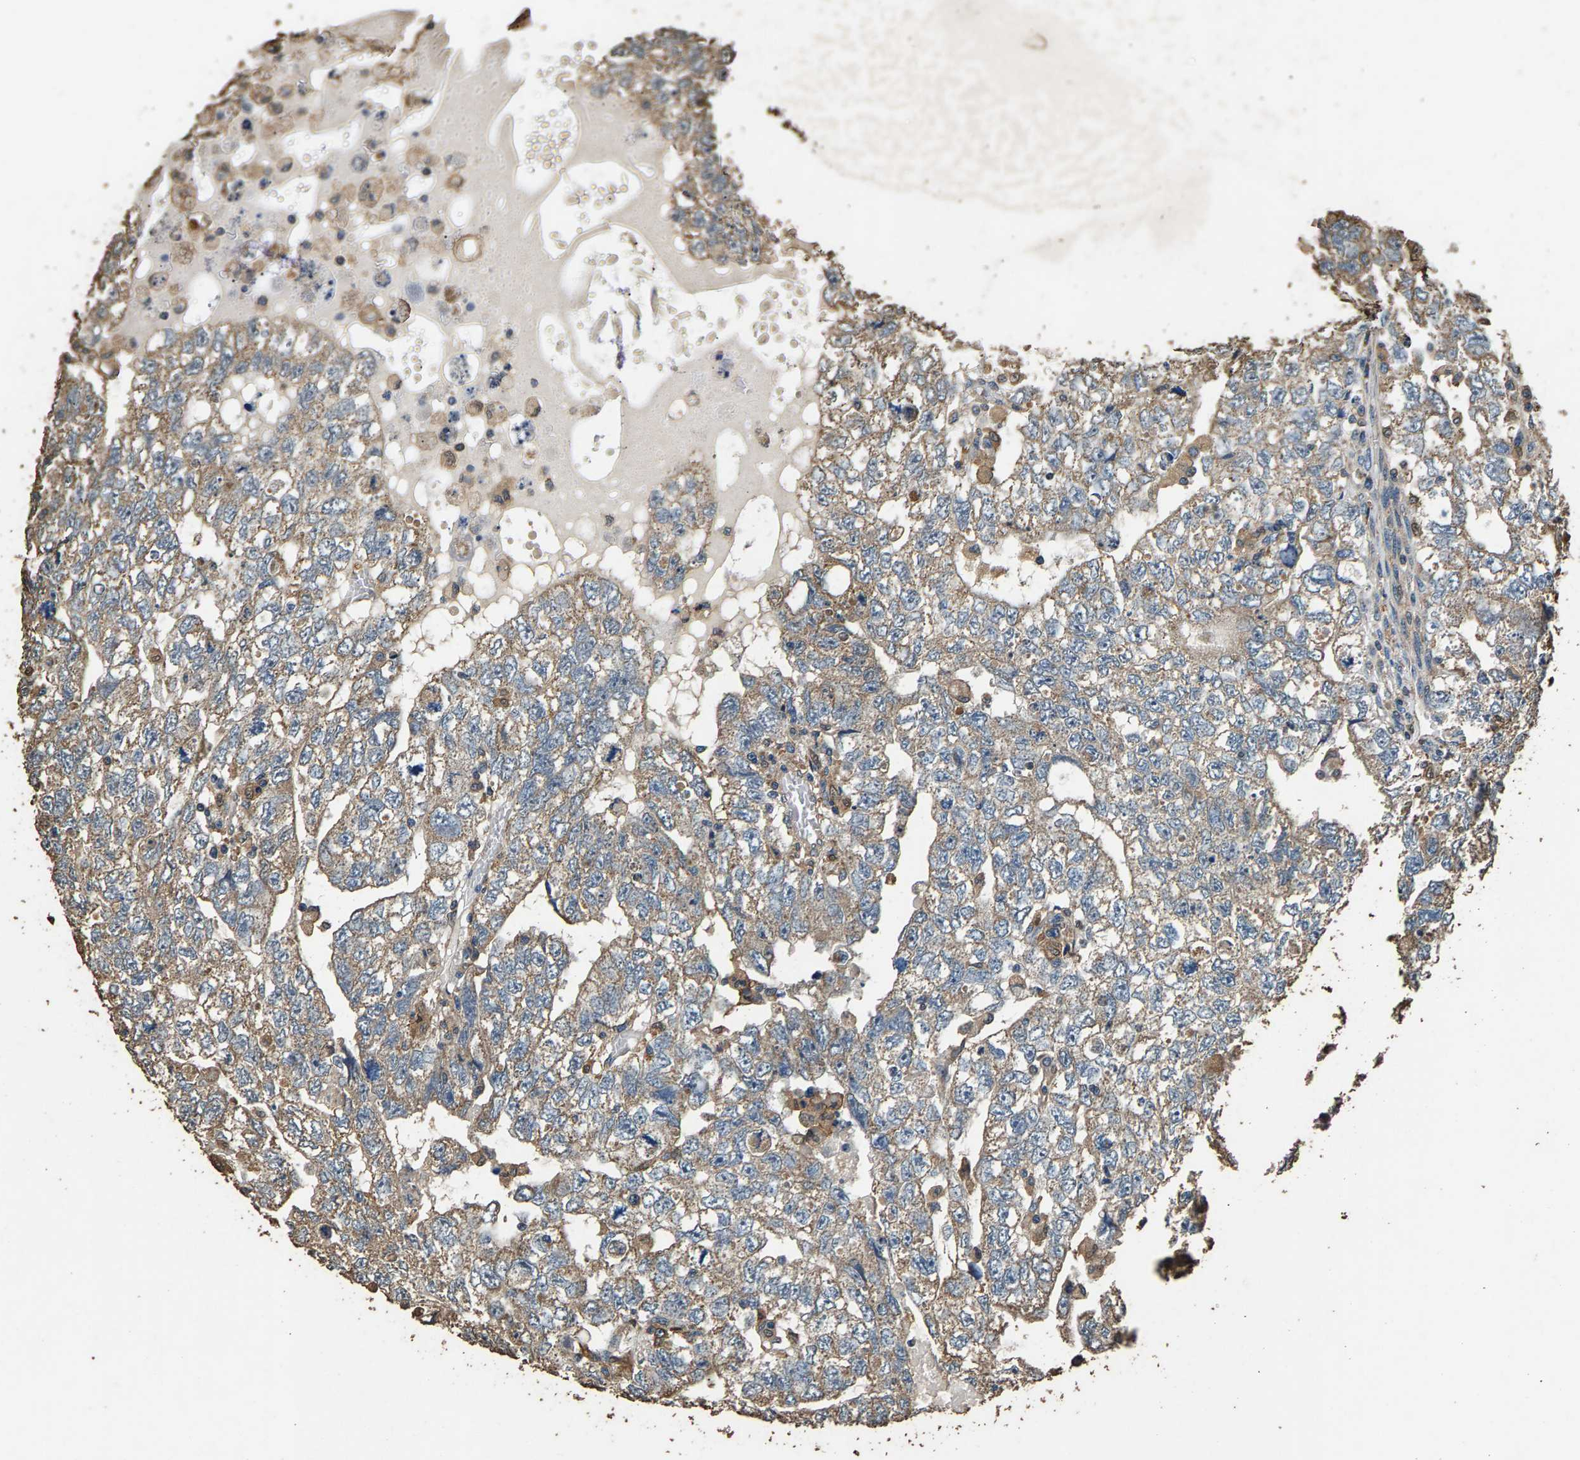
{"staining": {"intensity": "weak", "quantity": ">75%", "location": "cytoplasmic/membranous"}, "tissue": "testis cancer", "cell_type": "Tumor cells", "image_type": "cancer", "snomed": [{"axis": "morphology", "description": "Carcinoma, Embryonal, NOS"}, {"axis": "topography", "description": "Testis"}], "caption": "Tumor cells demonstrate weak cytoplasmic/membranous expression in approximately >75% of cells in embryonal carcinoma (testis).", "gene": "MRPL27", "patient": {"sex": "male", "age": 36}}